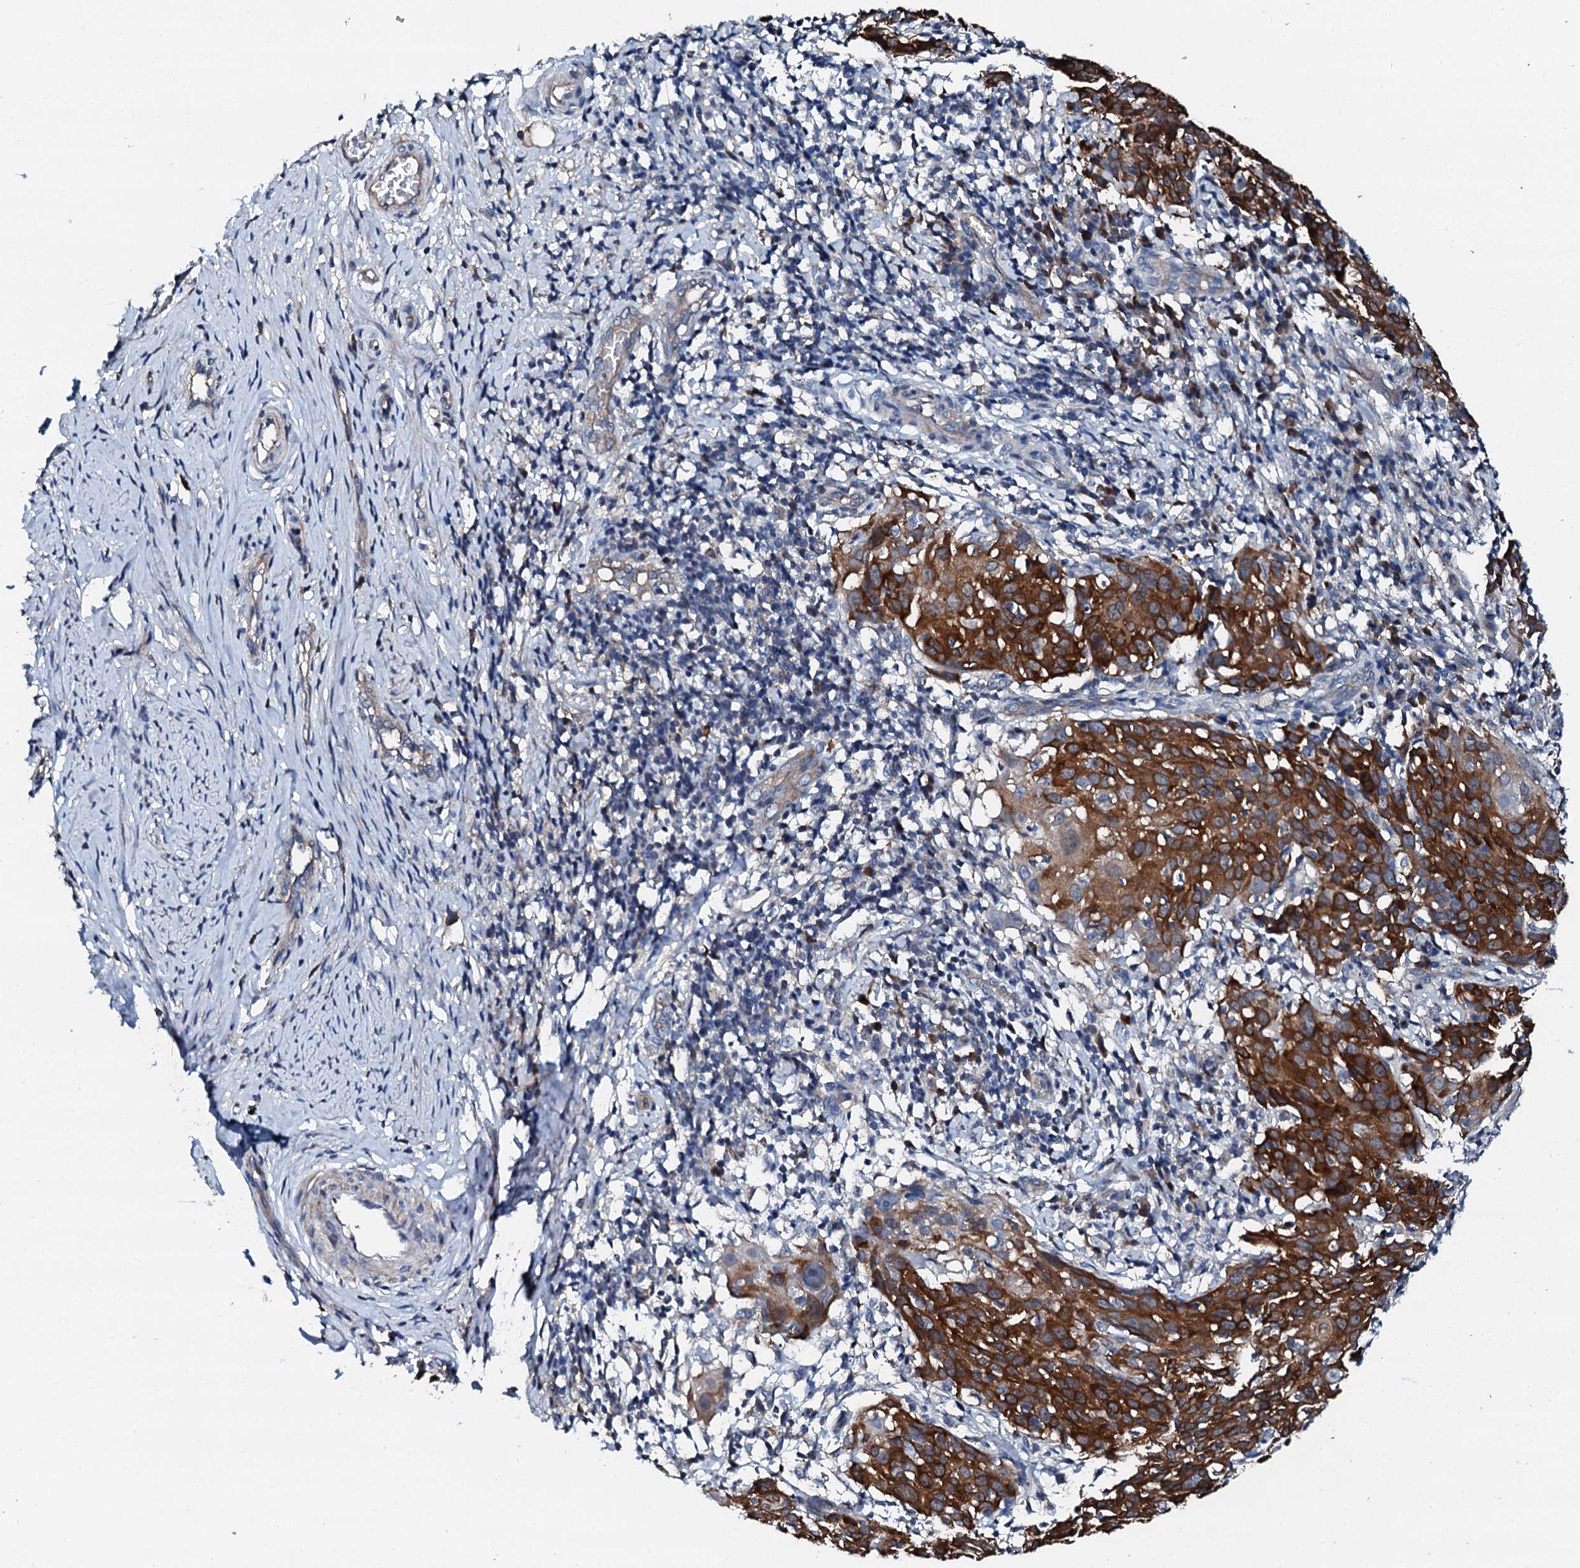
{"staining": {"intensity": "strong", "quantity": ">75%", "location": "cytoplasmic/membranous"}, "tissue": "cervical cancer", "cell_type": "Tumor cells", "image_type": "cancer", "snomed": [{"axis": "morphology", "description": "Squamous cell carcinoma, NOS"}, {"axis": "topography", "description": "Cervix"}], "caption": "Cervical squamous cell carcinoma stained for a protein exhibits strong cytoplasmic/membranous positivity in tumor cells. The staining was performed using DAB (3,3'-diaminobenzidine) to visualize the protein expression in brown, while the nuclei were stained in blue with hematoxylin (Magnification: 20x).", "gene": "GFOD2", "patient": {"sex": "female", "age": 50}}